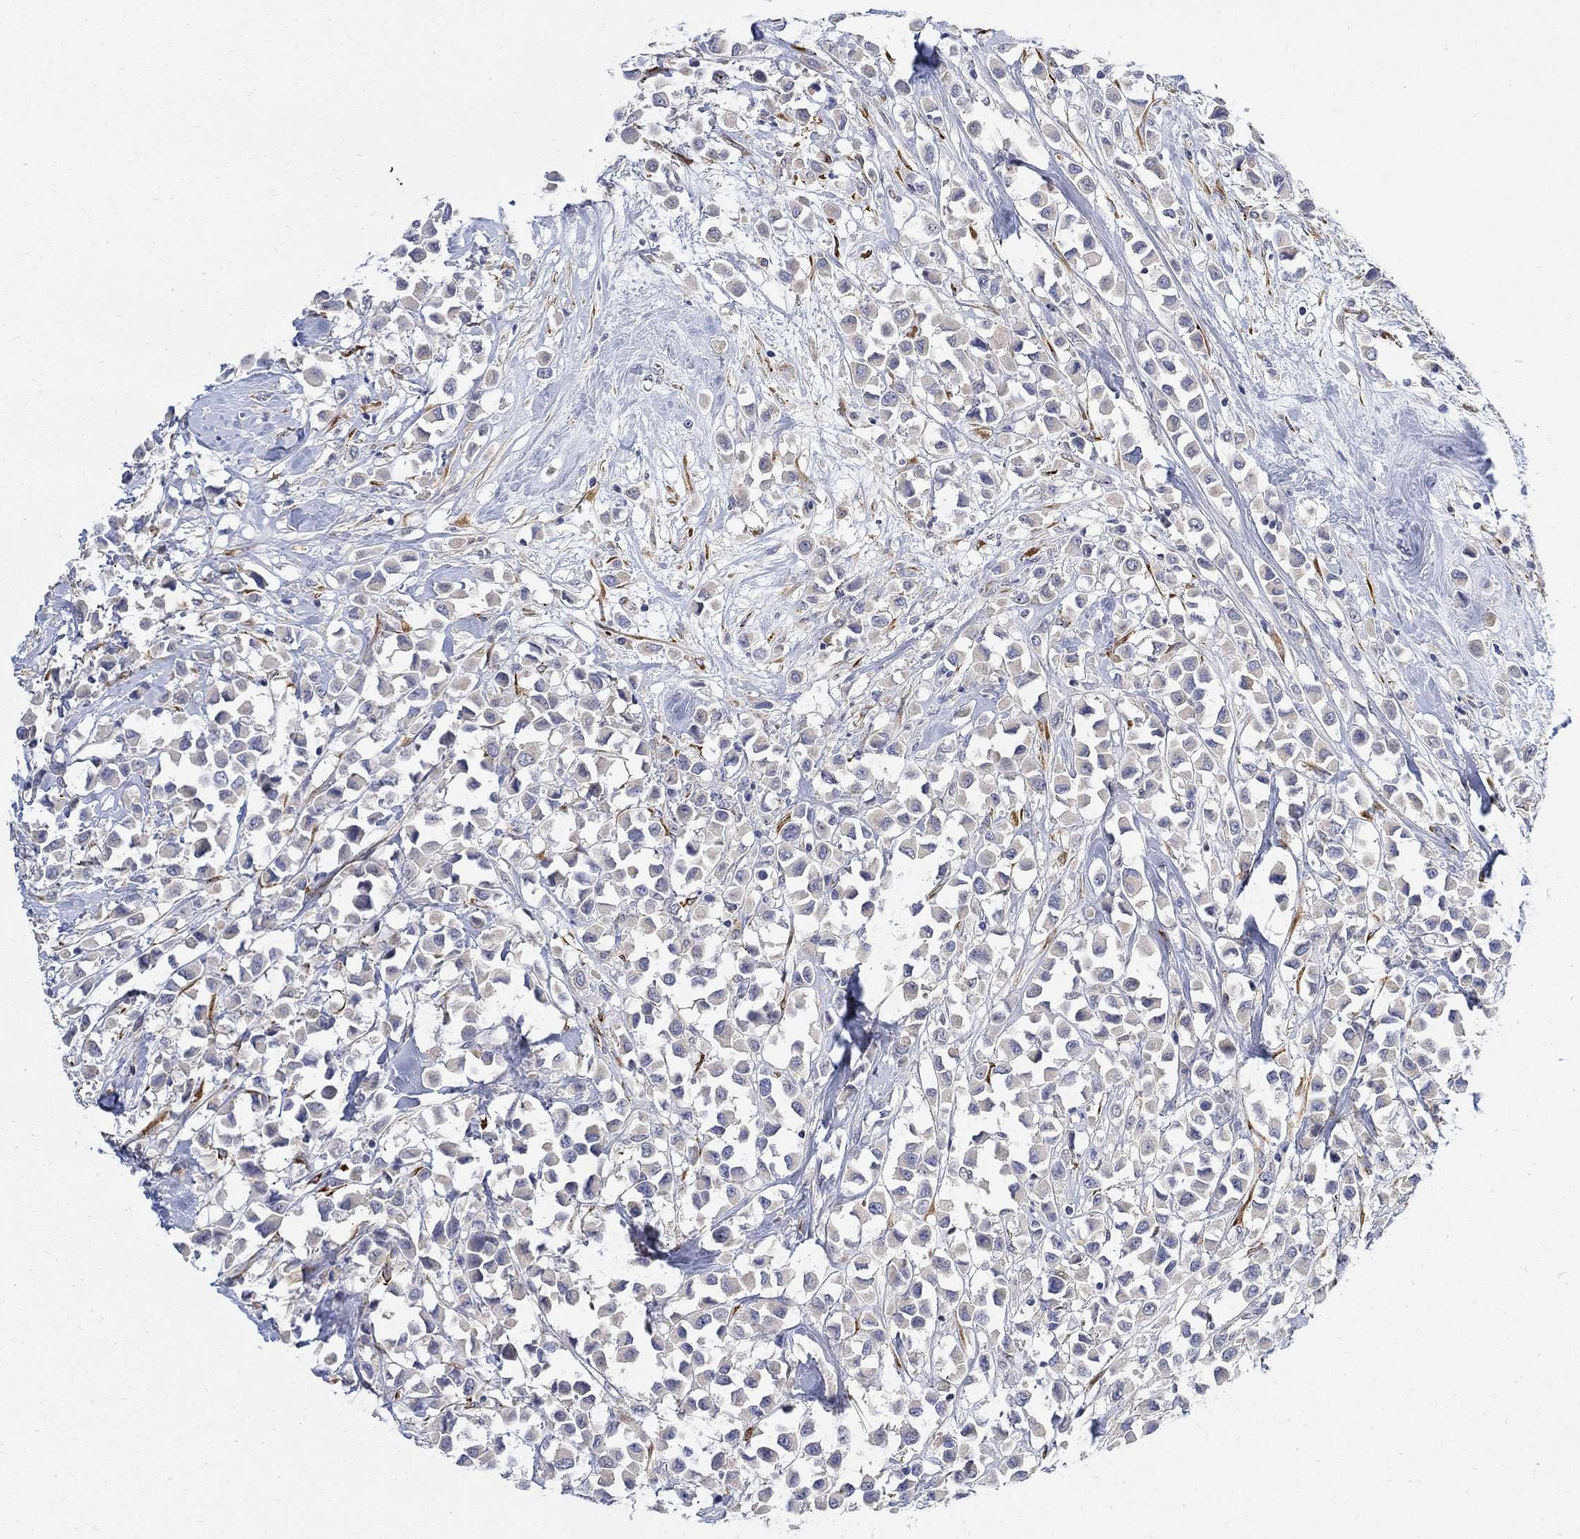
{"staining": {"intensity": "negative", "quantity": "none", "location": "none"}, "tissue": "breast cancer", "cell_type": "Tumor cells", "image_type": "cancer", "snomed": [{"axis": "morphology", "description": "Duct carcinoma"}, {"axis": "topography", "description": "Breast"}], "caption": "Immunohistochemistry of human breast intraductal carcinoma displays no staining in tumor cells. (Stains: DAB IHC with hematoxylin counter stain, Microscopy: brightfield microscopy at high magnification).", "gene": "FNDC5", "patient": {"sex": "female", "age": 61}}